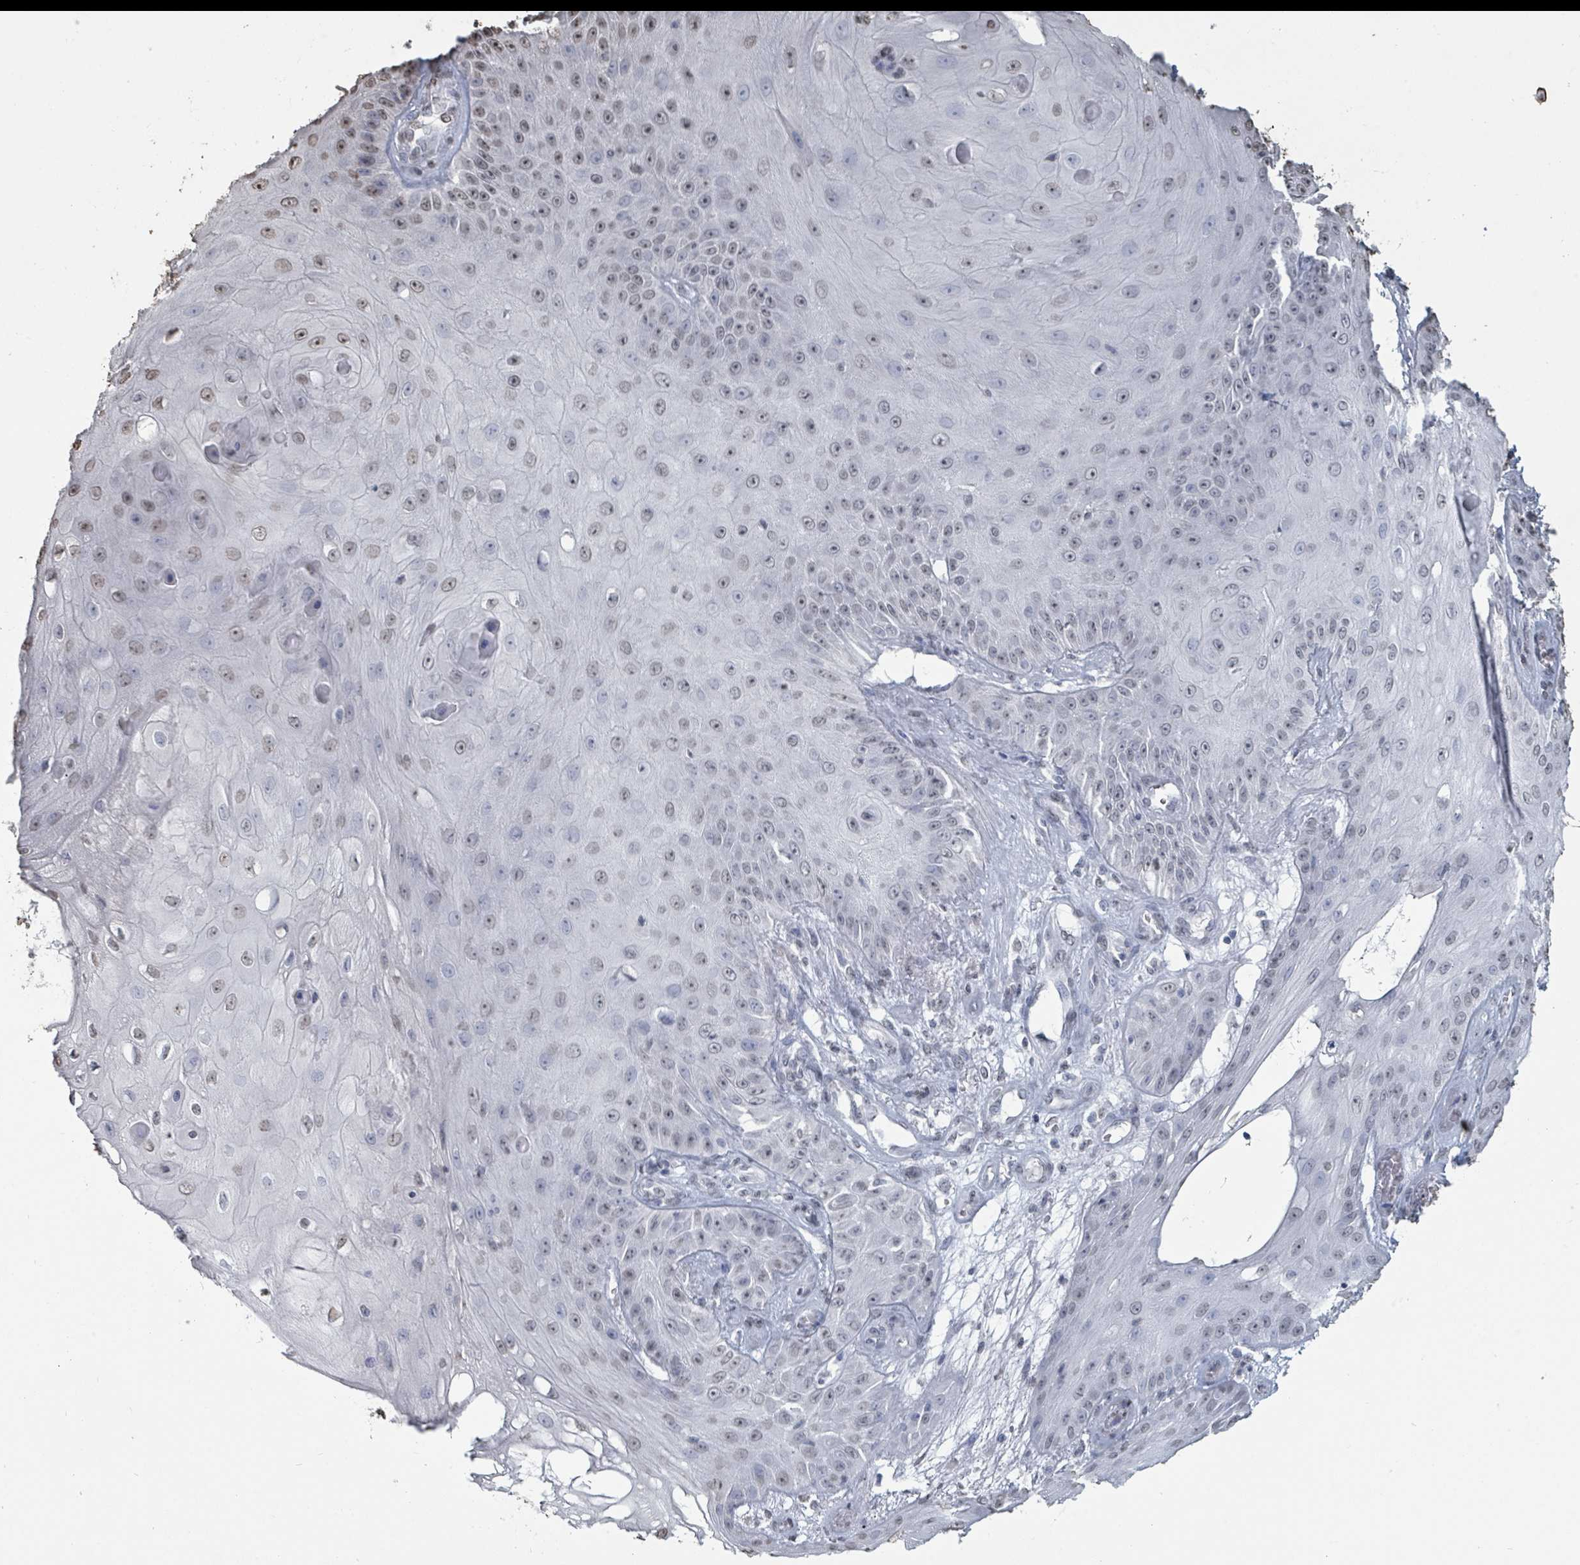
{"staining": {"intensity": "weak", "quantity": "<25%", "location": "nuclear"}, "tissue": "skin cancer", "cell_type": "Tumor cells", "image_type": "cancer", "snomed": [{"axis": "morphology", "description": "Squamous cell carcinoma, NOS"}, {"axis": "topography", "description": "Skin"}], "caption": "Tumor cells are negative for protein expression in human squamous cell carcinoma (skin).", "gene": "MRPS12", "patient": {"sex": "male", "age": 70}}